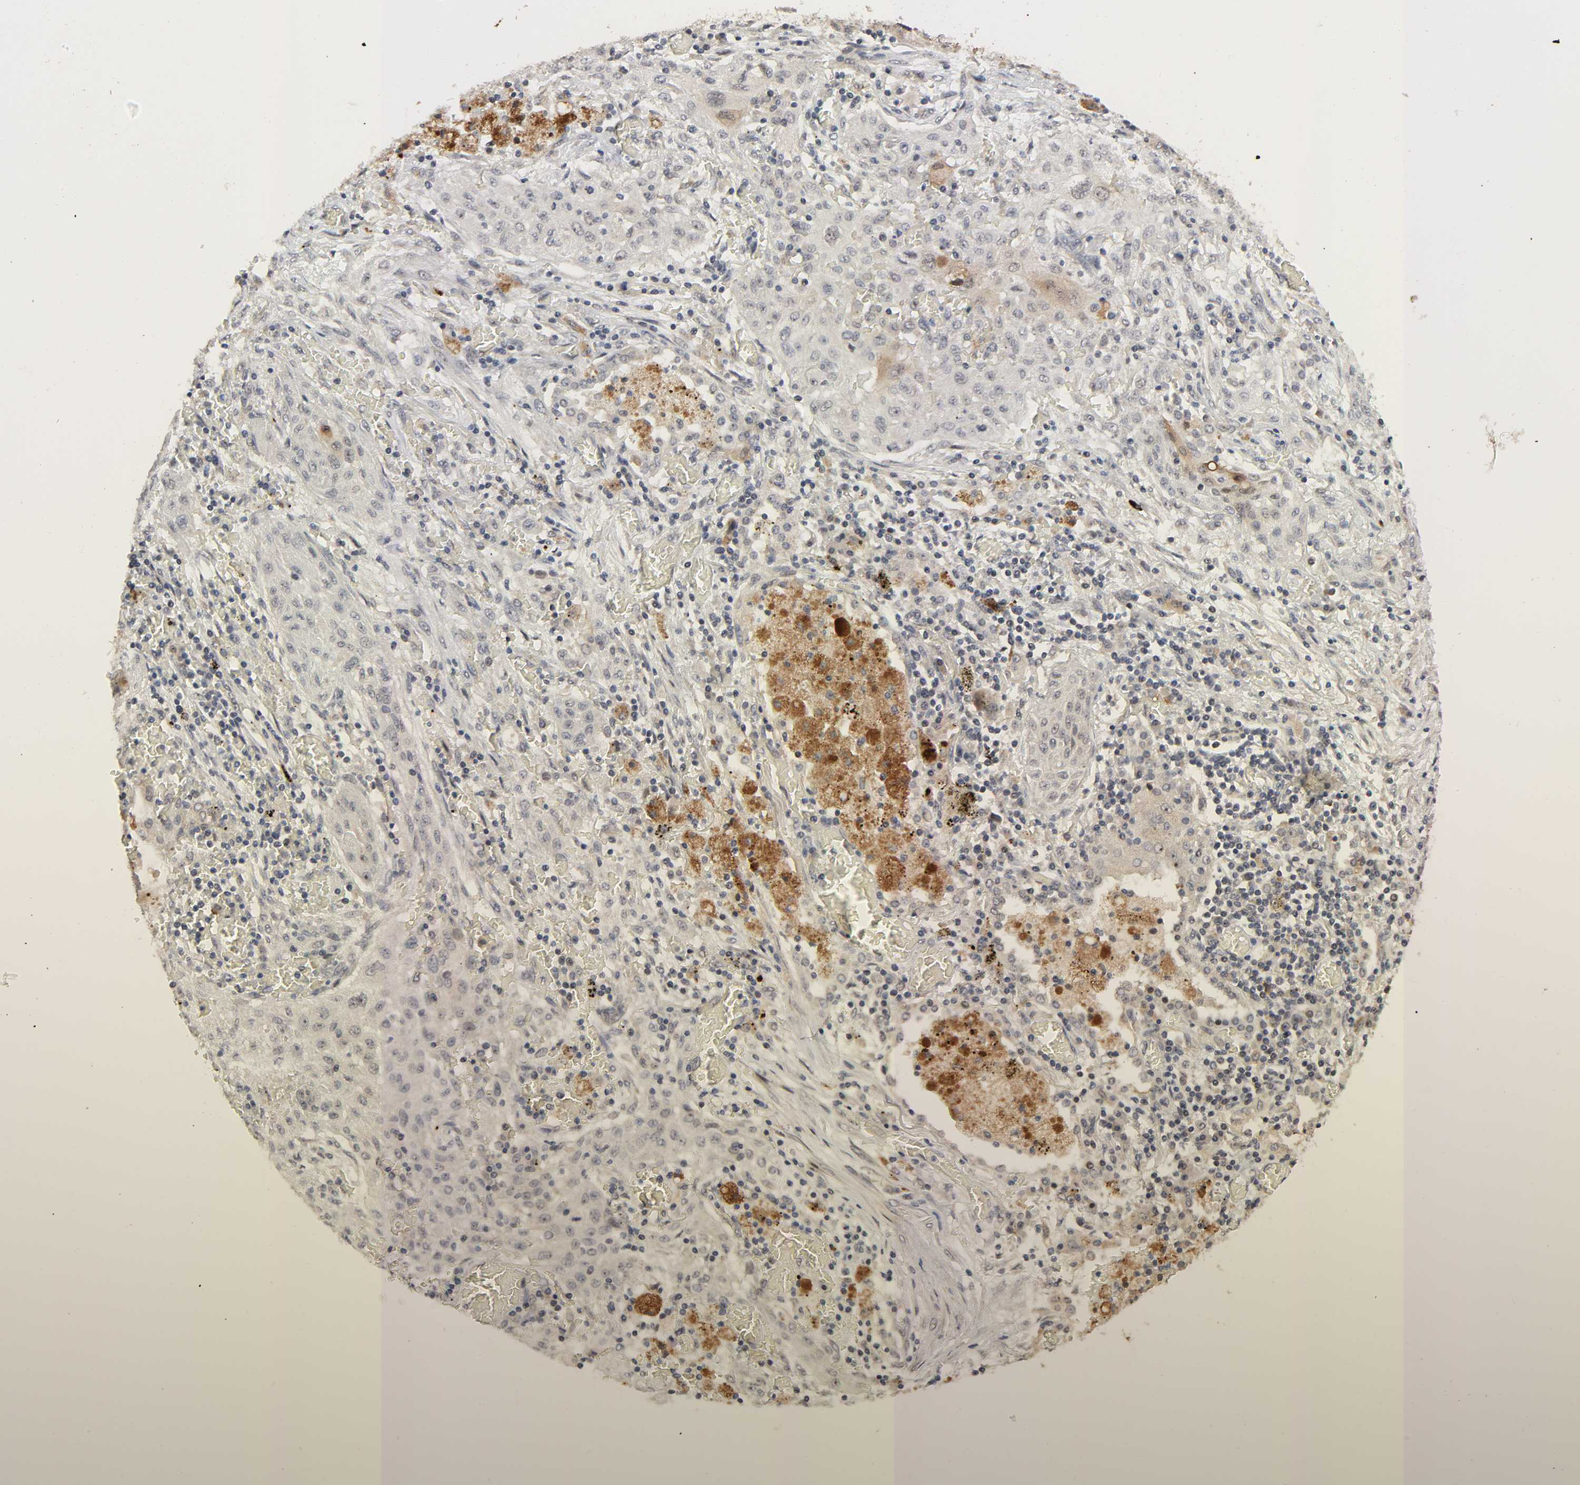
{"staining": {"intensity": "negative", "quantity": "none", "location": "none"}, "tissue": "lung cancer", "cell_type": "Tumor cells", "image_type": "cancer", "snomed": [{"axis": "morphology", "description": "Squamous cell carcinoma, NOS"}, {"axis": "topography", "description": "Lung"}], "caption": "DAB immunohistochemical staining of human lung cancer shows no significant staining in tumor cells.", "gene": "ZKSCAN8", "patient": {"sex": "female", "age": 47}}